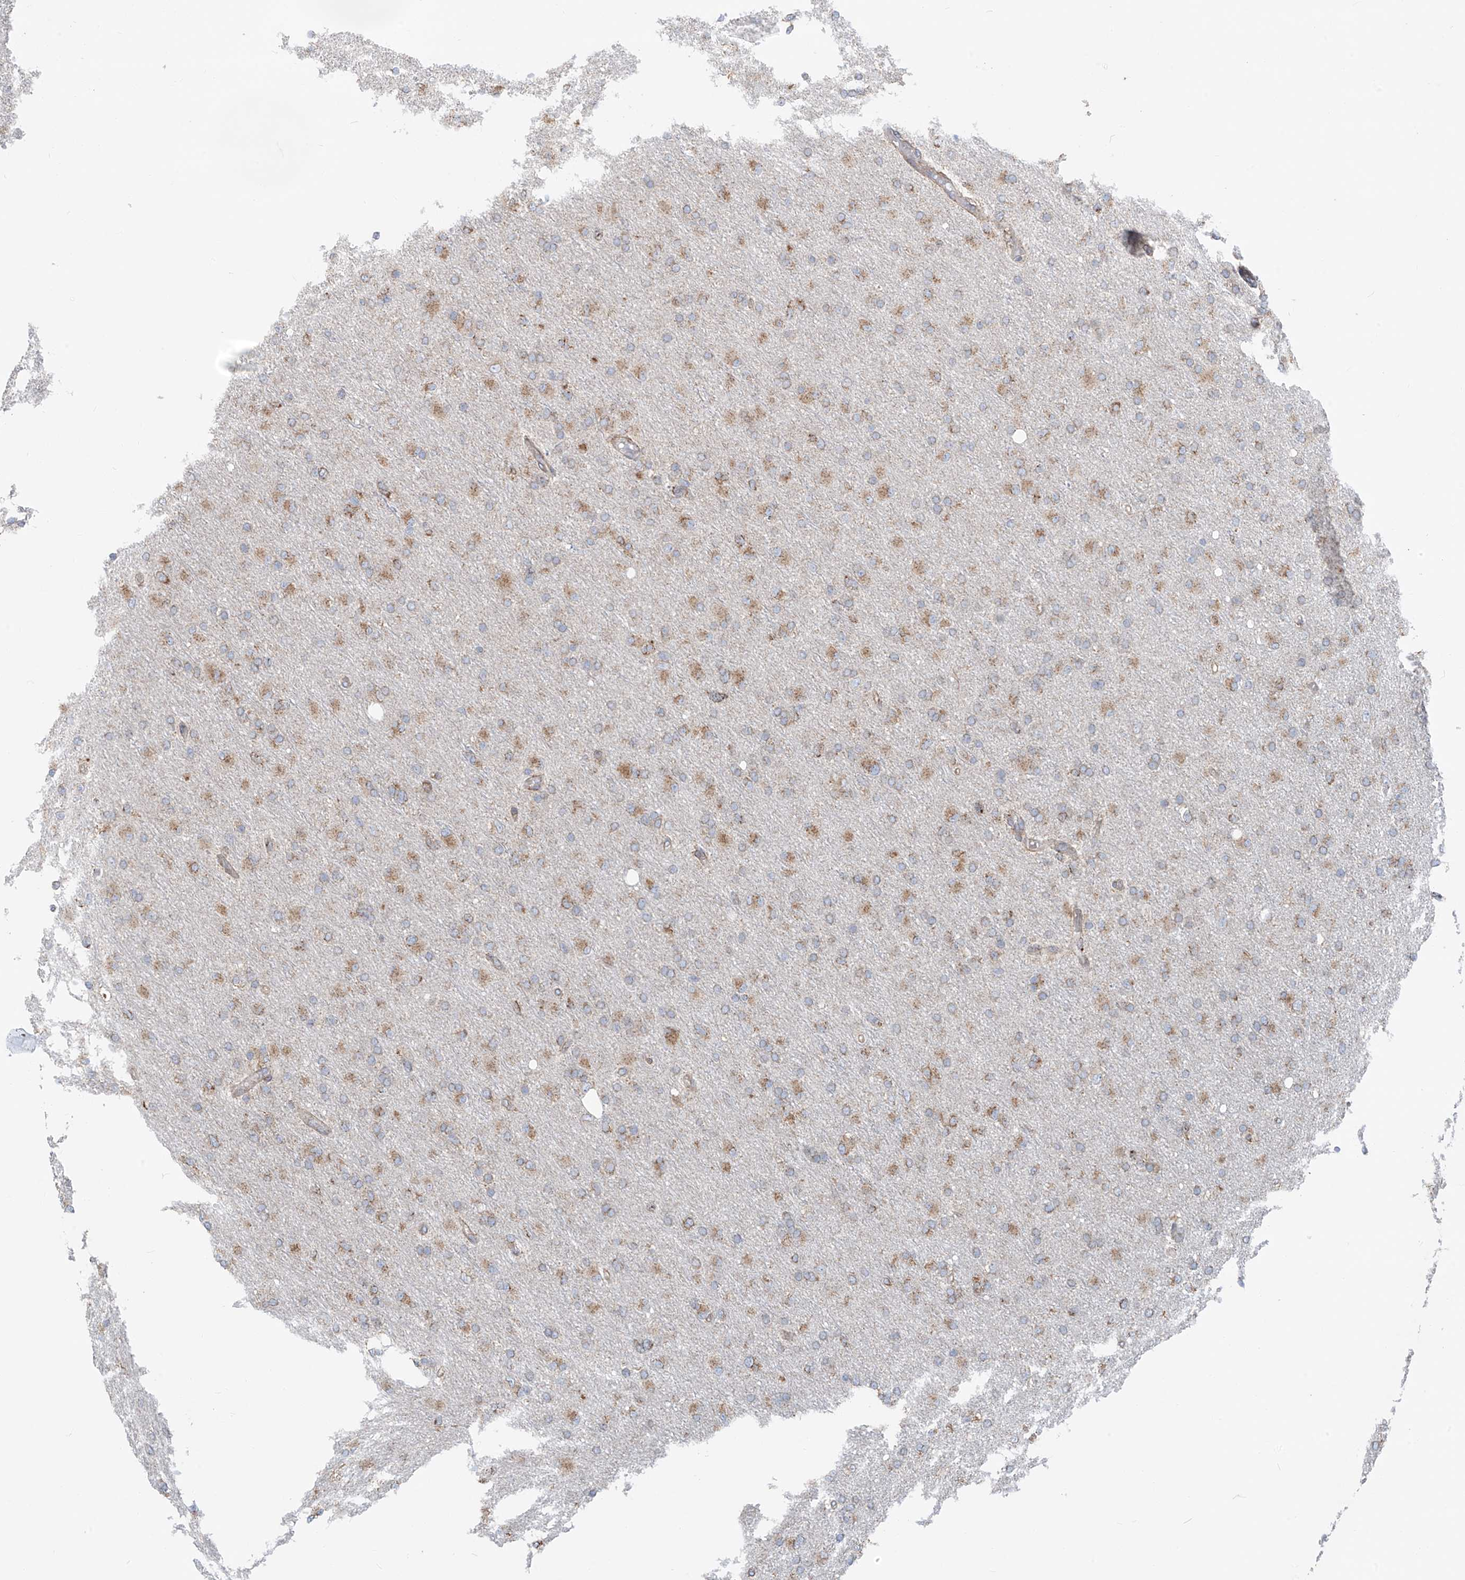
{"staining": {"intensity": "moderate", "quantity": ">75%", "location": "cytoplasmic/membranous"}, "tissue": "glioma", "cell_type": "Tumor cells", "image_type": "cancer", "snomed": [{"axis": "morphology", "description": "Glioma, malignant, High grade"}, {"axis": "topography", "description": "Cerebral cortex"}], "caption": "Immunohistochemistry (DAB) staining of human malignant glioma (high-grade) exhibits moderate cytoplasmic/membranous protein positivity in approximately >75% of tumor cells.", "gene": "ZNF354C", "patient": {"sex": "female", "age": 36}}